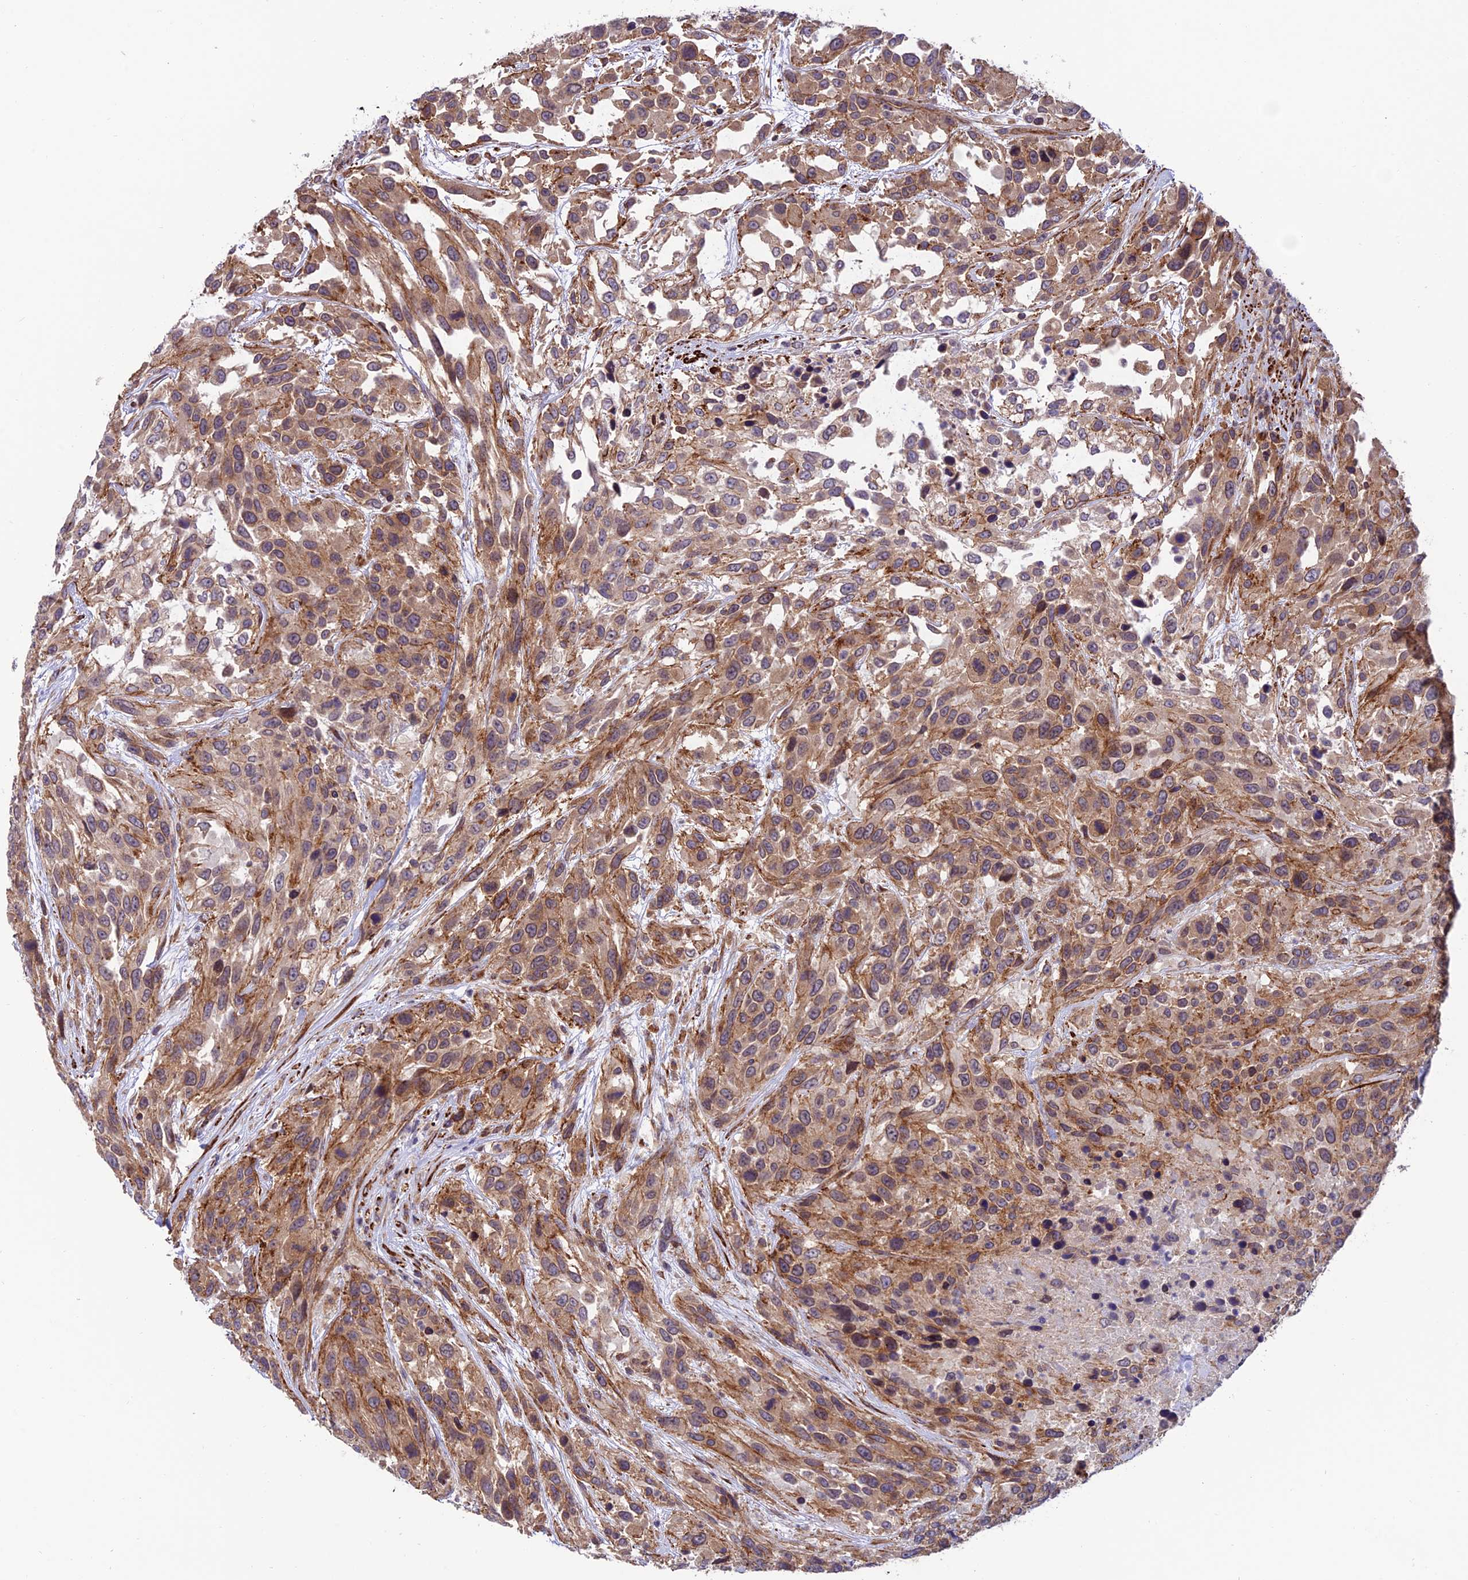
{"staining": {"intensity": "moderate", "quantity": ">75%", "location": "cytoplasmic/membranous"}, "tissue": "urothelial cancer", "cell_type": "Tumor cells", "image_type": "cancer", "snomed": [{"axis": "morphology", "description": "Urothelial carcinoma, High grade"}, {"axis": "topography", "description": "Urinary bladder"}], "caption": "Protein expression by IHC shows moderate cytoplasmic/membranous staining in approximately >75% of tumor cells in urothelial cancer.", "gene": "TNIP3", "patient": {"sex": "female", "age": 70}}